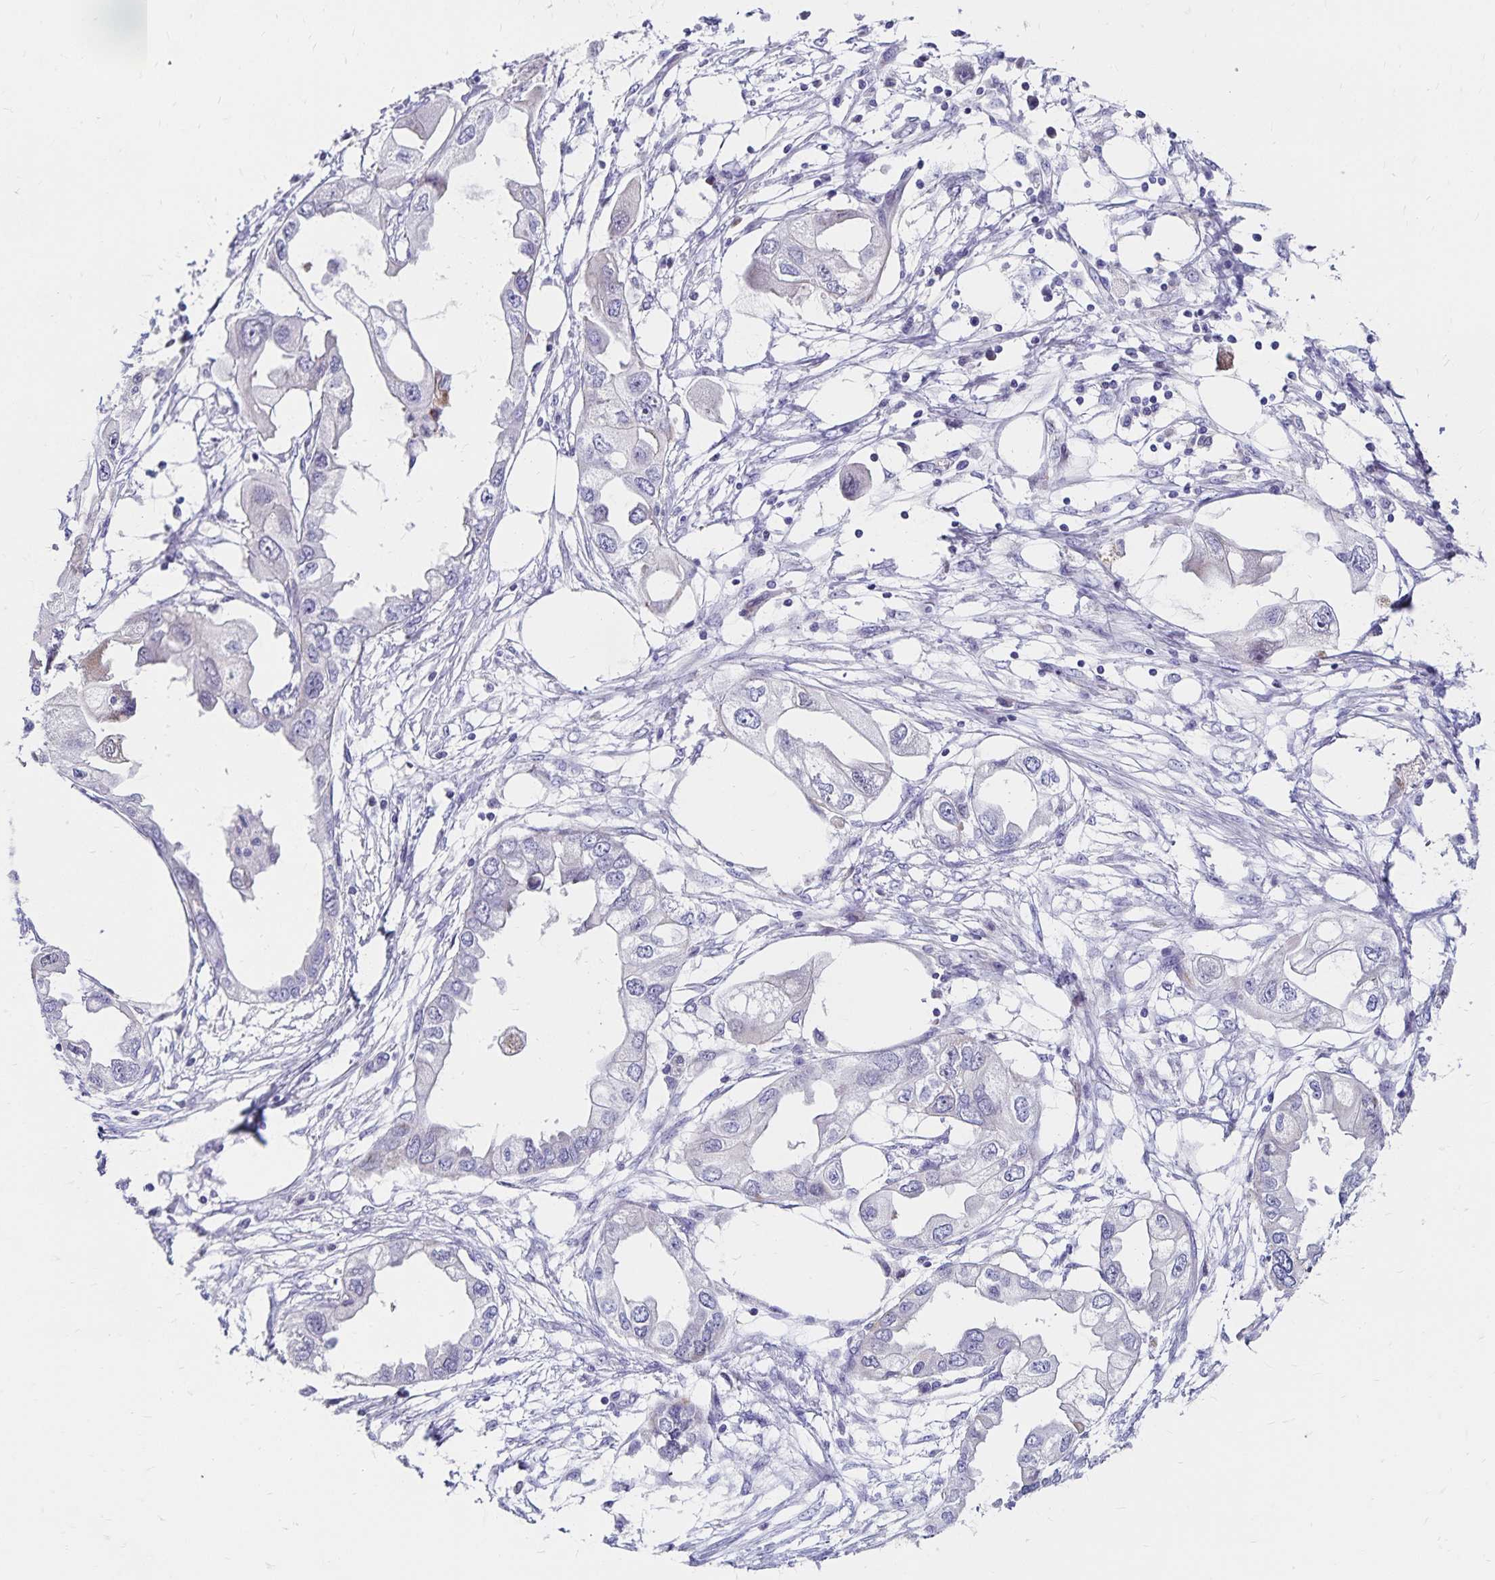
{"staining": {"intensity": "negative", "quantity": "none", "location": "none"}, "tissue": "endometrial cancer", "cell_type": "Tumor cells", "image_type": "cancer", "snomed": [{"axis": "morphology", "description": "Adenocarcinoma, NOS"}, {"axis": "morphology", "description": "Adenocarcinoma, metastatic, NOS"}, {"axis": "topography", "description": "Adipose tissue"}, {"axis": "topography", "description": "Endometrium"}], "caption": "Immunohistochemistry (IHC) of human endometrial metastatic adenocarcinoma demonstrates no positivity in tumor cells.", "gene": "NECAP1", "patient": {"sex": "female", "age": 67}}